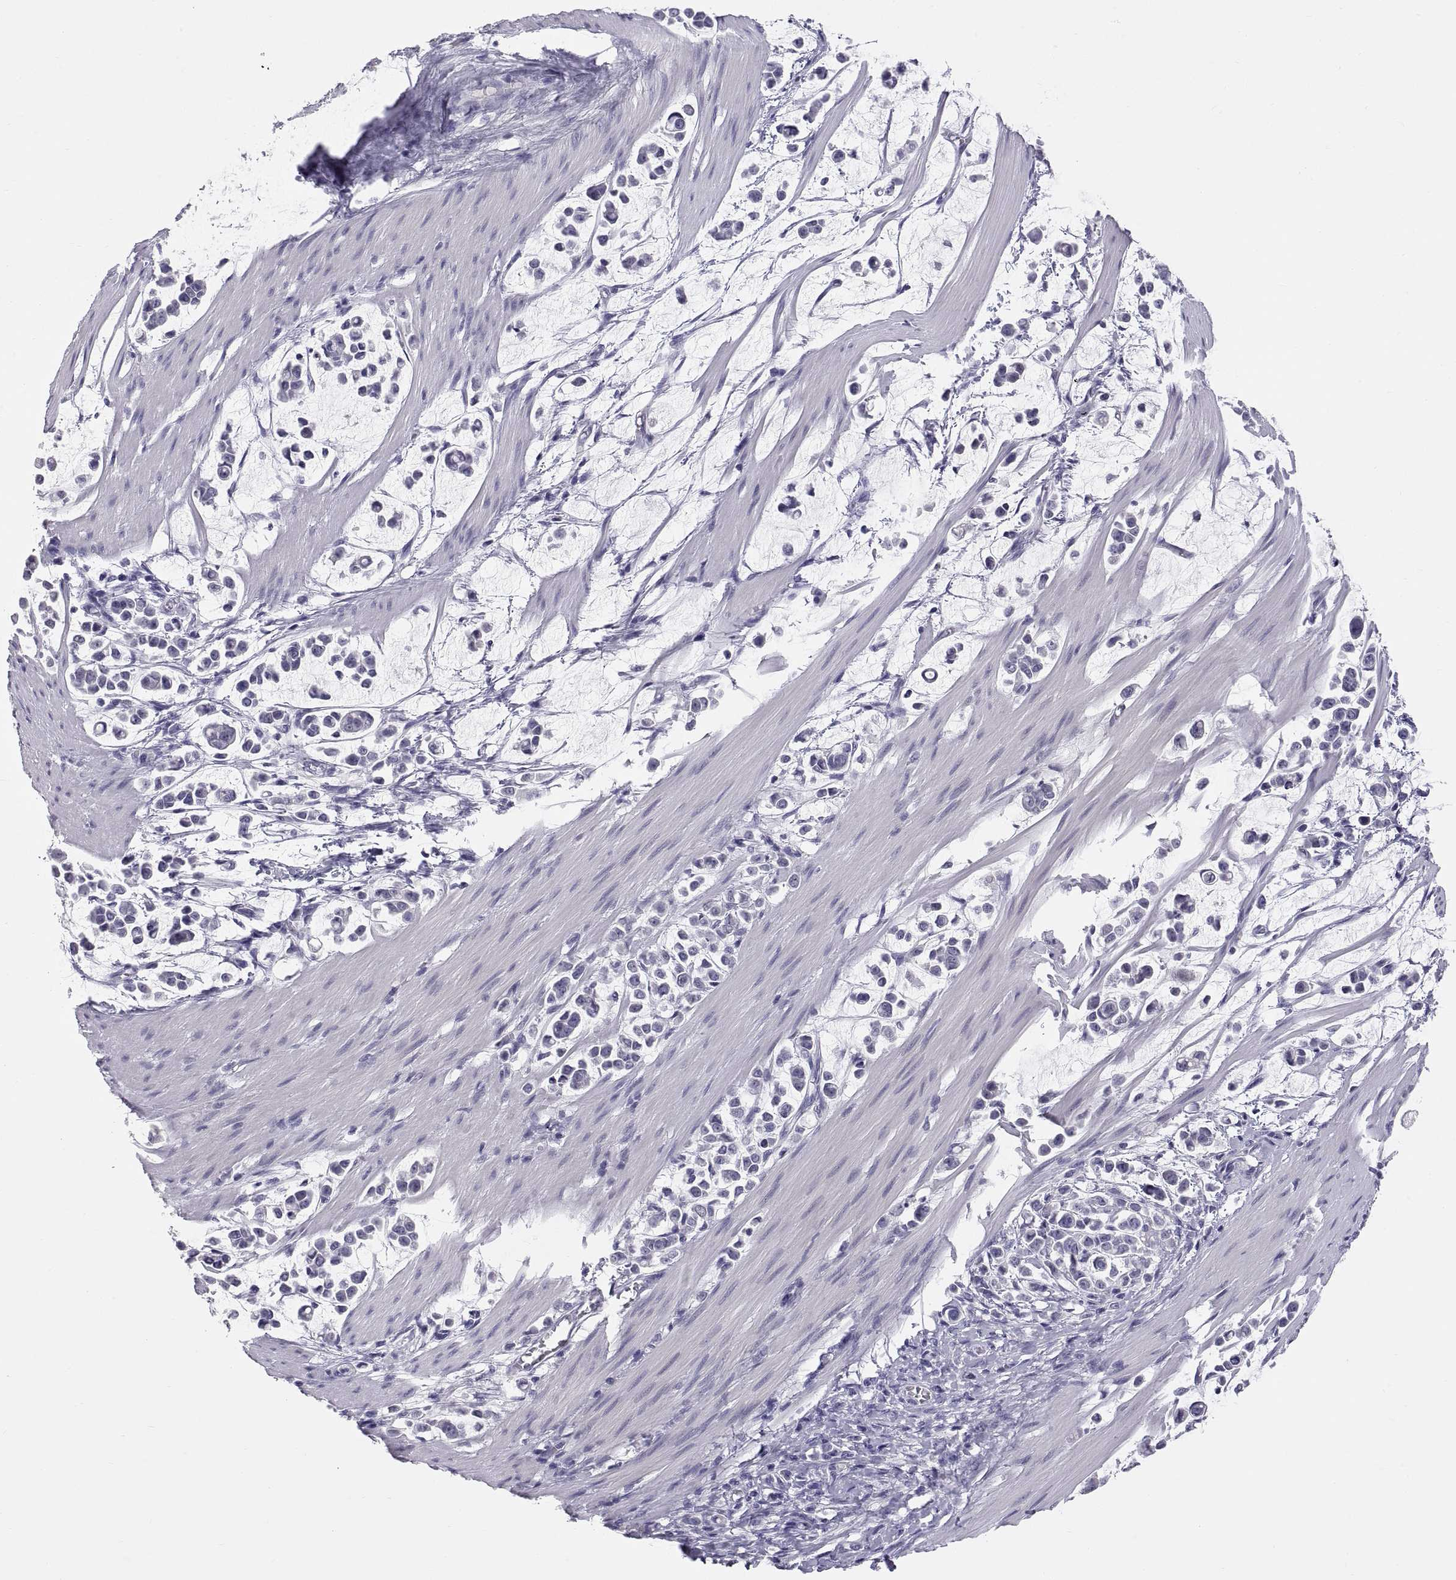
{"staining": {"intensity": "negative", "quantity": "none", "location": "none"}, "tissue": "stomach cancer", "cell_type": "Tumor cells", "image_type": "cancer", "snomed": [{"axis": "morphology", "description": "Adenocarcinoma, NOS"}, {"axis": "topography", "description": "Stomach"}], "caption": "IHC image of human stomach cancer stained for a protein (brown), which shows no positivity in tumor cells.", "gene": "TEX13A", "patient": {"sex": "male", "age": 82}}